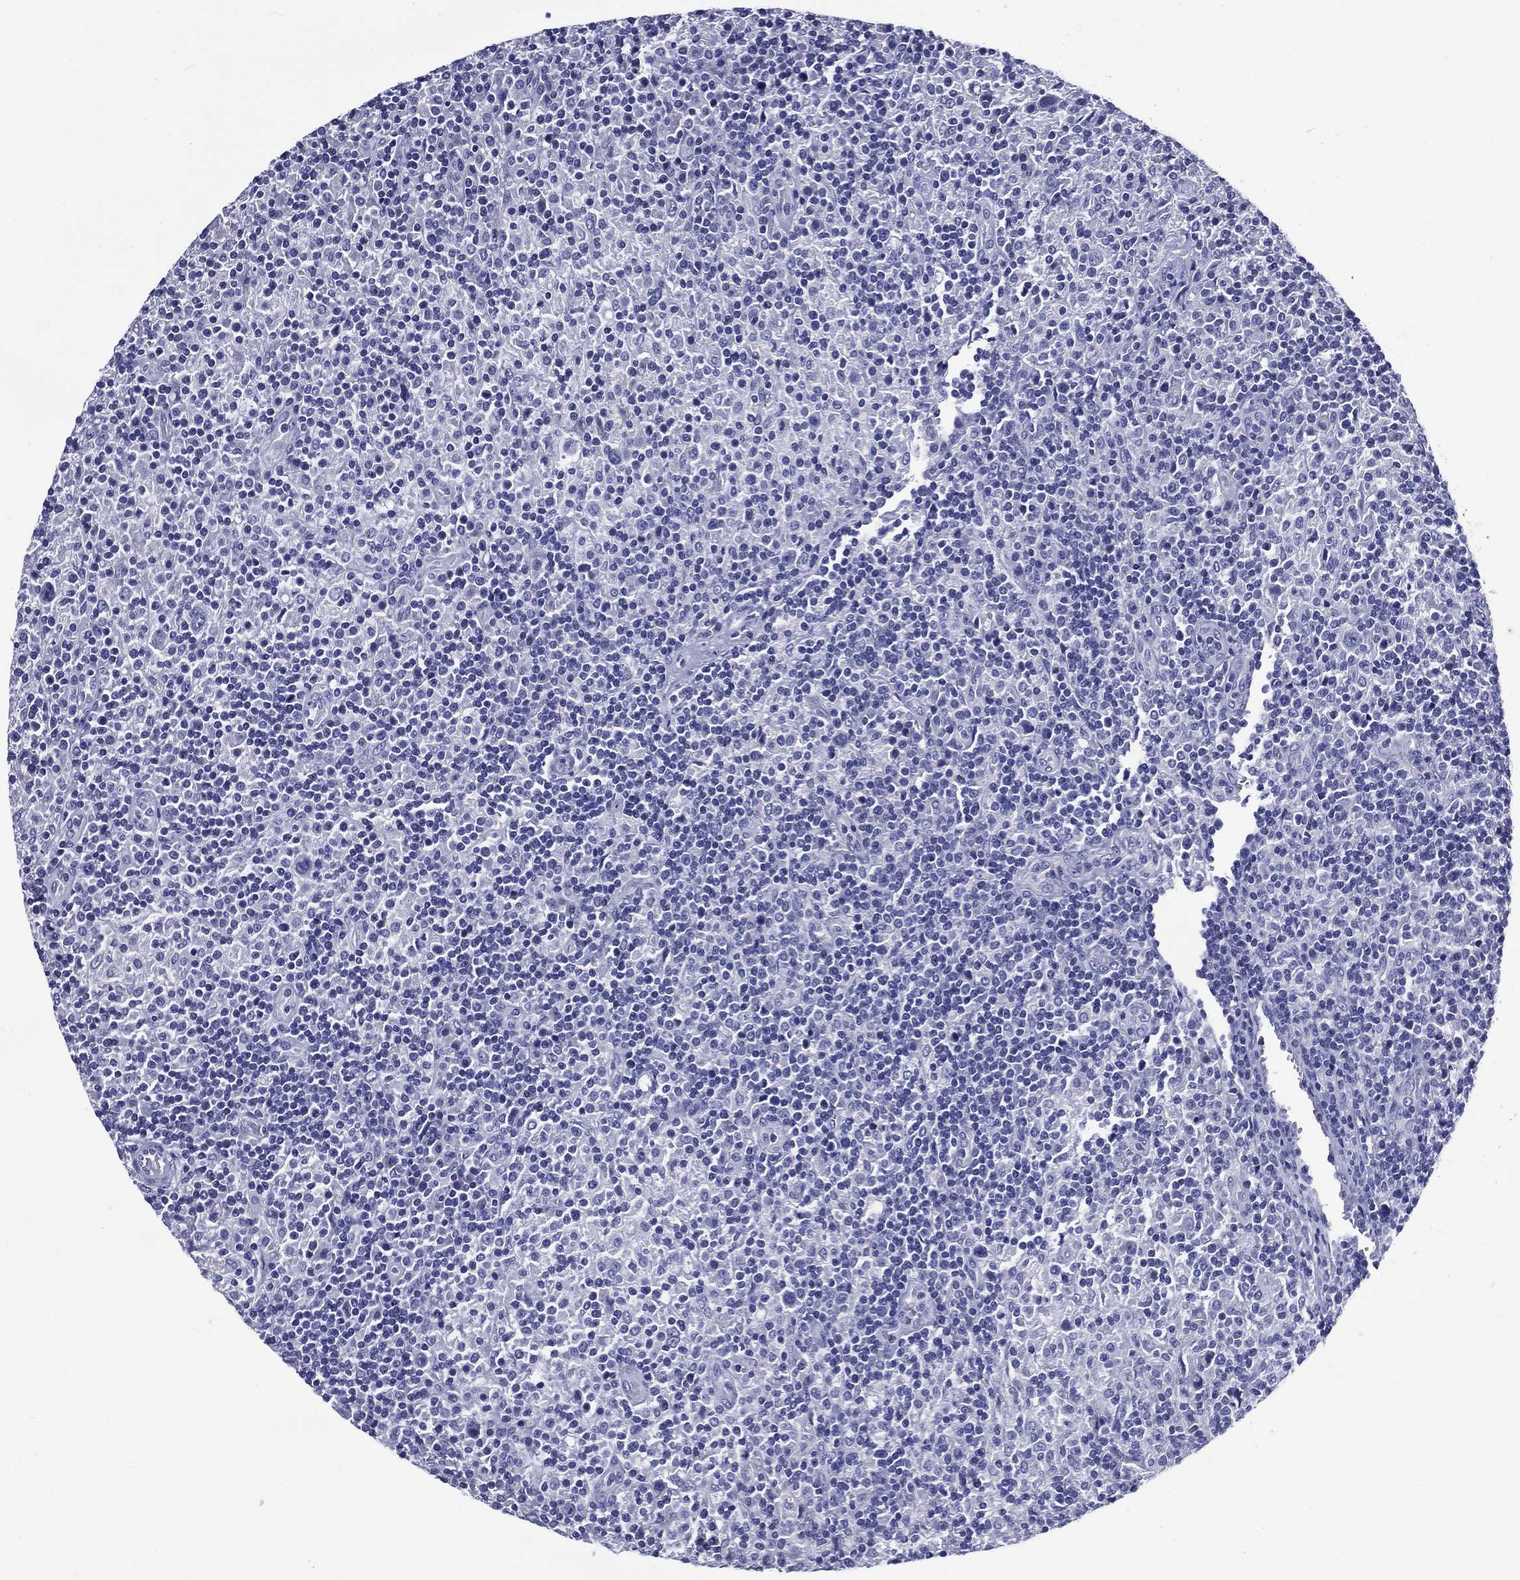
{"staining": {"intensity": "negative", "quantity": "none", "location": "none"}, "tissue": "lymphoma", "cell_type": "Tumor cells", "image_type": "cancer", "snomed": [{"axis": "morphology", "description": "Hodgkin's disease, NOS"}, {"axis": "topography", "description": "Lymph node"}], "caption": "Immunohistochemical staining of human lymphoma displays no significant staining in tumor cells. The staining is performed using DAB brown chromogen with nuclei counter-stained in using hematoxylin.", "gene": "ACE2", "patient": {"sex": "male", "age": 70}}